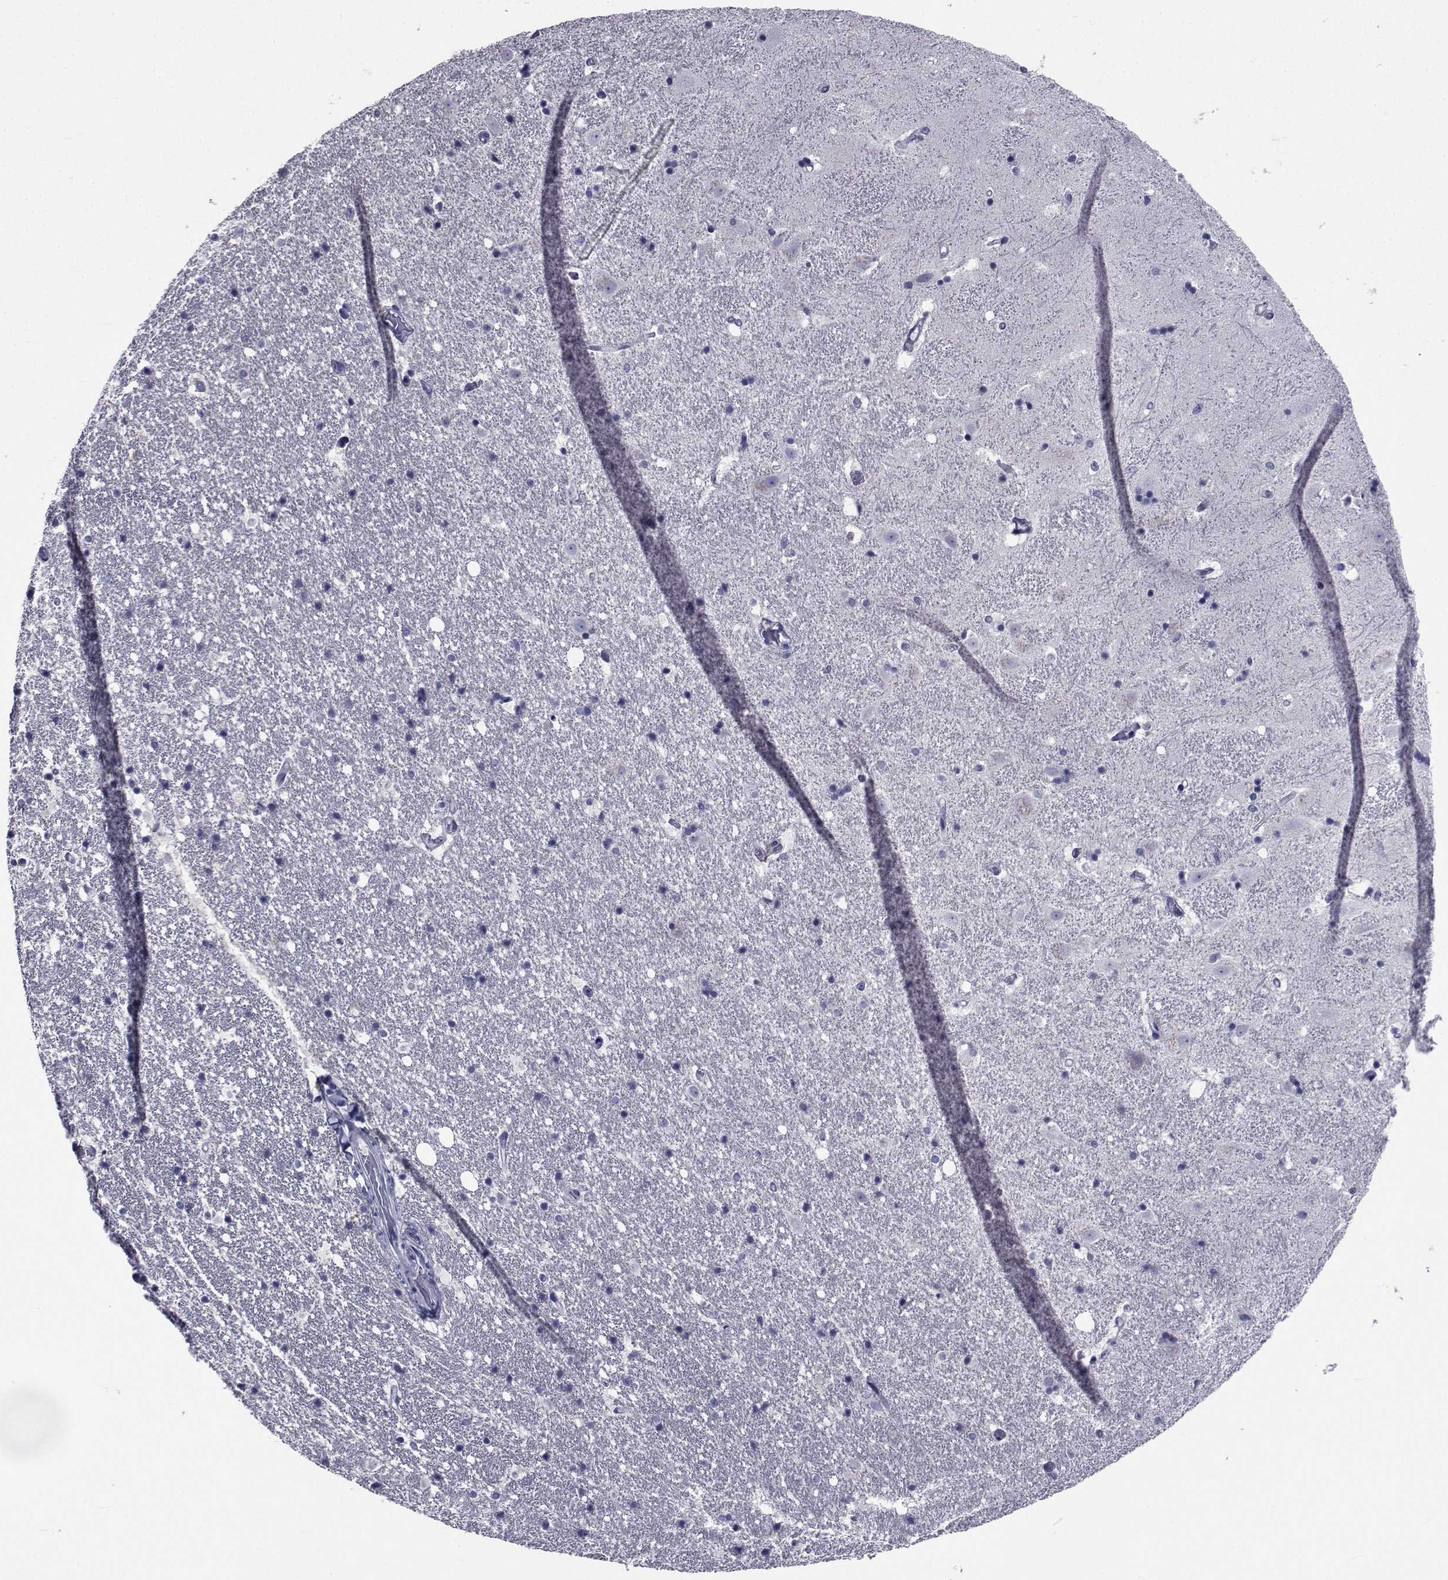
{"staining": {"intensity": "negative", "quantity": "none", "location": "none"}, "tissue": "hippocampus", "cell_type": "Glial cells", "image_type": "normal", "snomed": [{"axis": "morphology", "description": "Normal tissue, NOS"}, {"axis": "topography", "description": "Hippocampus"}], "caption": "IHC of normal hippocampus shows no positivity in glial cells.", "gene": "SEMA5B", "patient": {"sex": "male", "age": 49}}